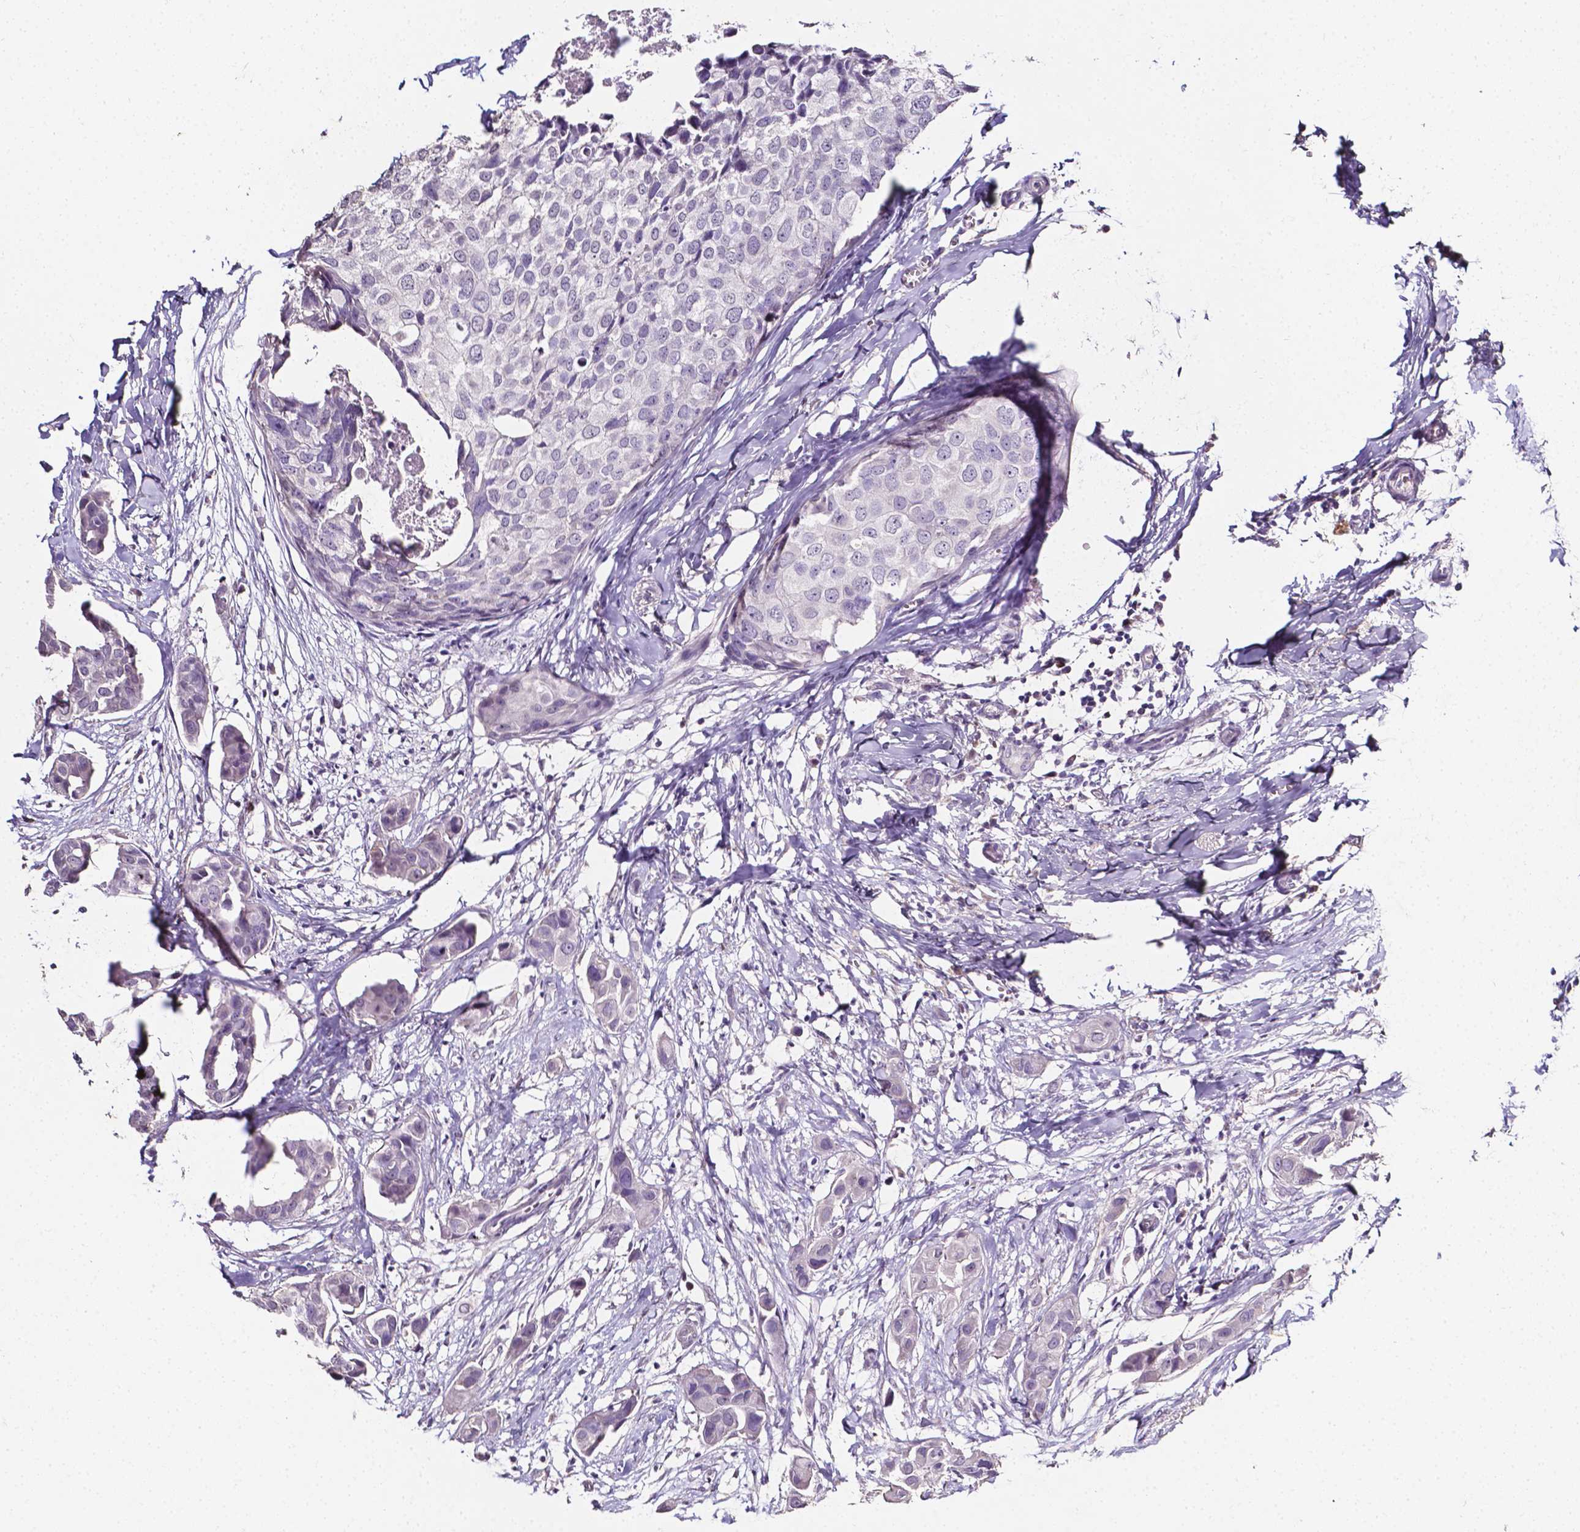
{"staining": {"intensity": "negative", "quantity": "none", "location": "none"}, "tissue": "breast cancer", "cell_type": "Tumor cells", "image_type": "cancer", "snomed": [{"axis": "morphology", "description": "Duct carcinoma"}, {"axis": "topography", "description": "Breast"}], "caption": "DAB (3,3'-diaminobenzidine) immunohistochemical staining of intraductal carcinoma (breast) reveals no significant positivity in tumor cells.", "gene": "PSAT1", "patient": {"sex": "female", "age": 38}}